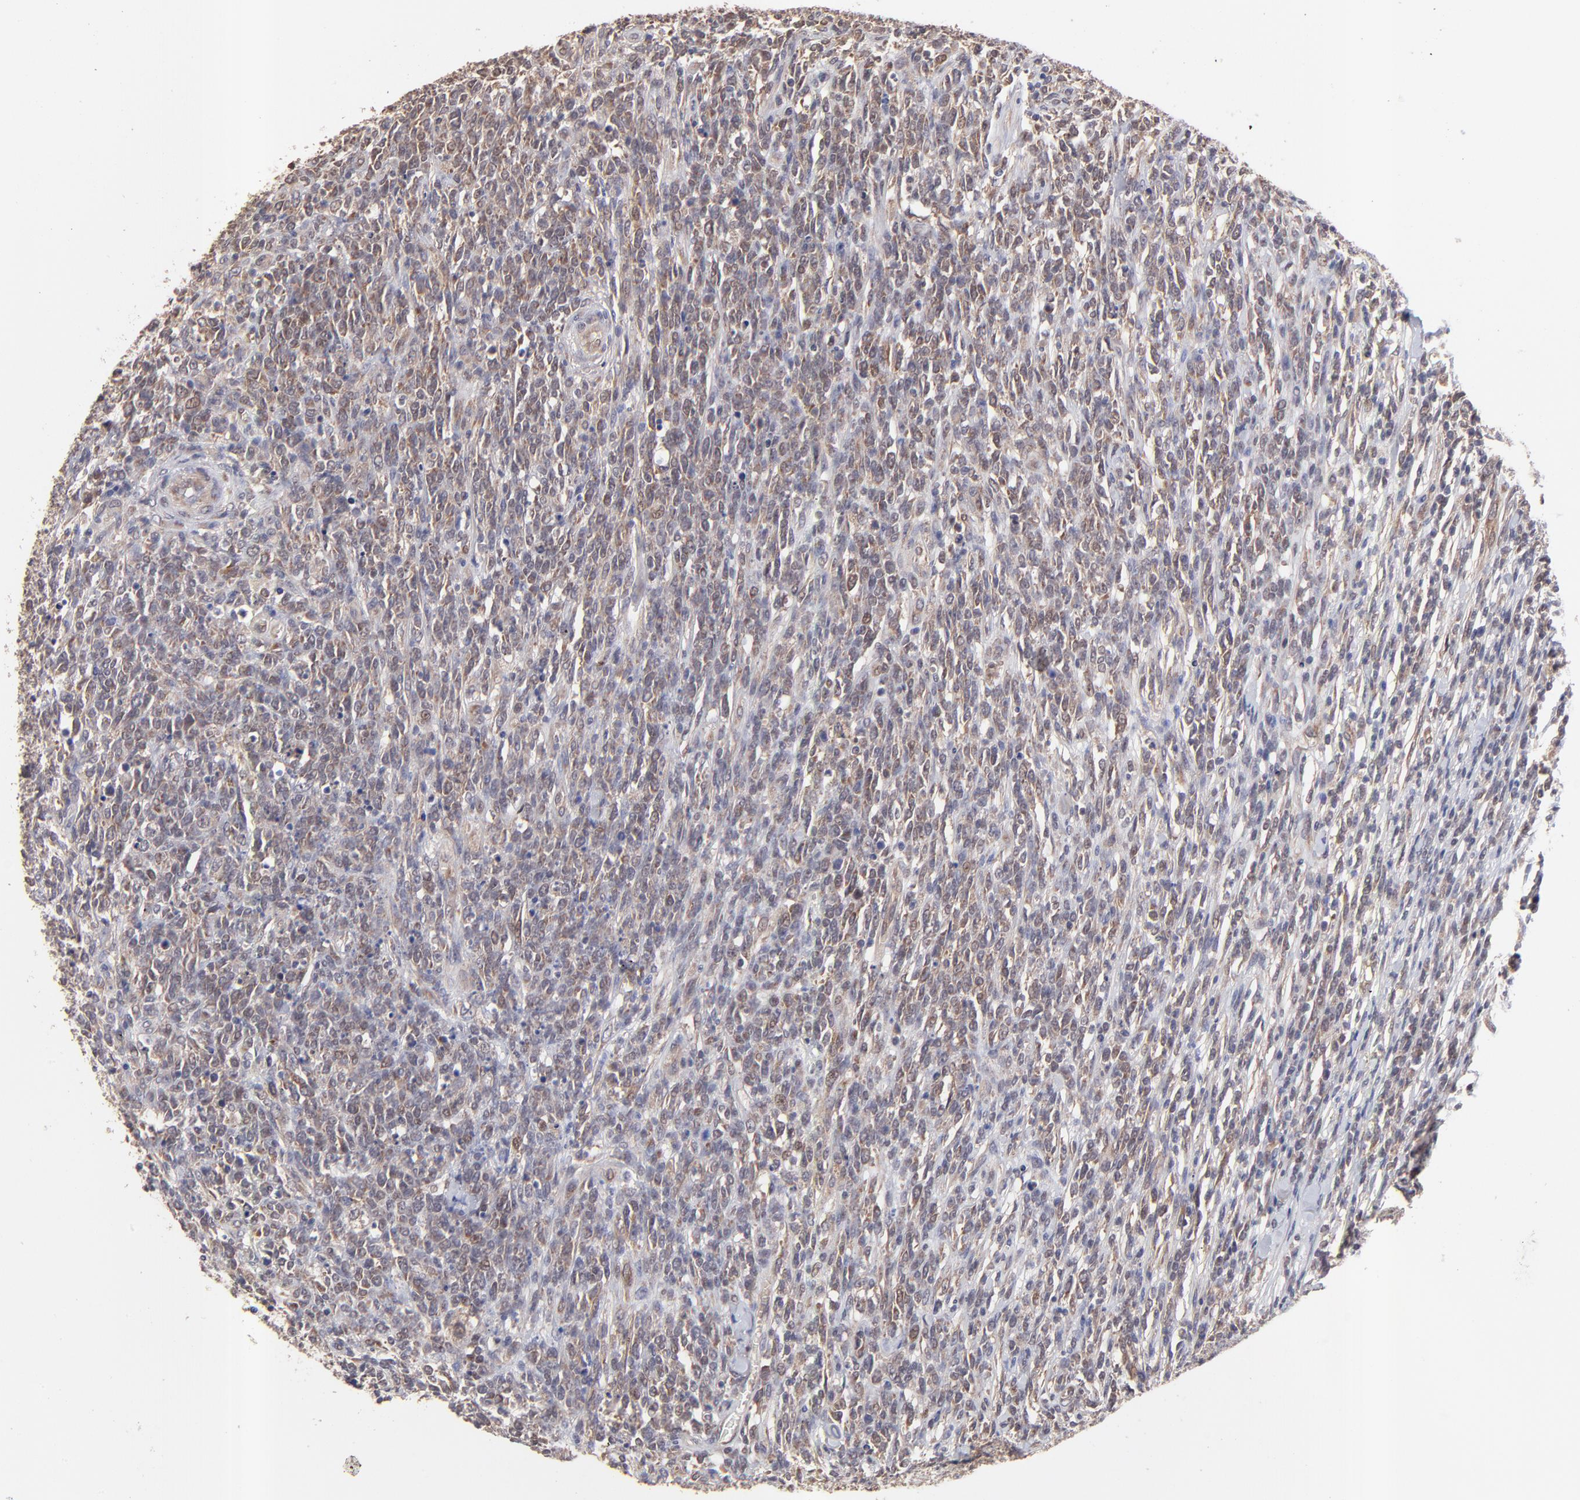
{"staining": {"intensity": "weak", "quantity": ">75%", "location": "cytoplasmic/membranous"}, "tissue": "lymphoma", "cell_type": "Tumor cells", "image_type": "cancer", "snomed": [{"axis": "morphology", "description": "Malignant lymphoma, non-Hodgkin's type, High grade"}, {"axis": "topography", "description": "Lymph node"}], "caption": "Lymphoma stained with a brown dye shows weak cytoplasmic/membranous positive positivity in about >75% of tumor cells.", "gene": "BAIAP2L2", "patient": {"sex": "female", "age": 73}}